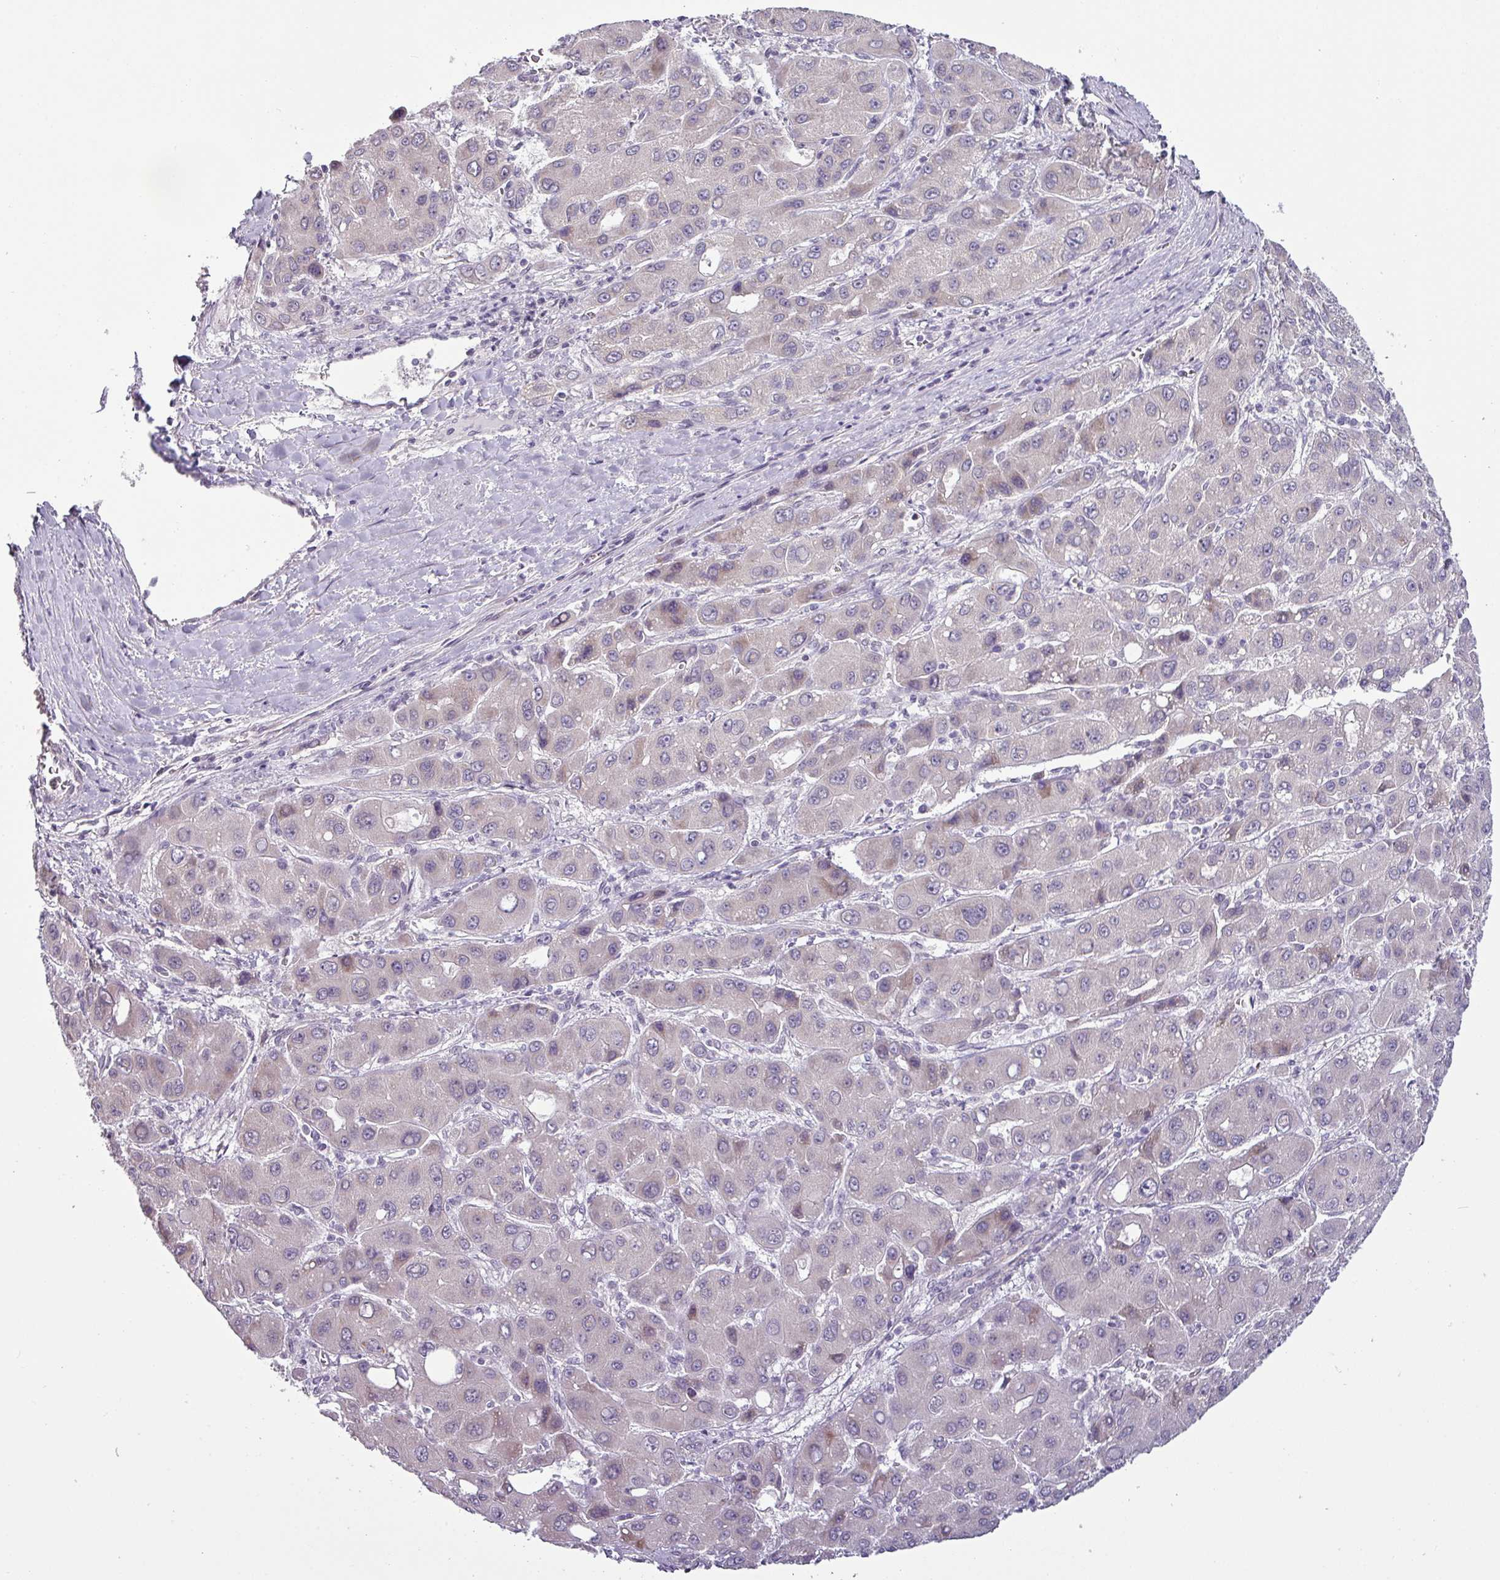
{"staining": {"intensity": "negative", "quantity": "none", "location": "none"}, "tissue": "liver cancer", "cell_type": "Tumor cells", "image_type": "cancer", "snomed": [{"axis": "morphology", "description": "Carcinoma, Hepatocellular, NOS"}, {"axis": "topography", "description": "Liver"}], "caption": "There is no significant staining in tumor cells of liver hepatocellular carcinoma.", "gene": "OR52D1", "patient": {"sex": "male", "age": 55}}